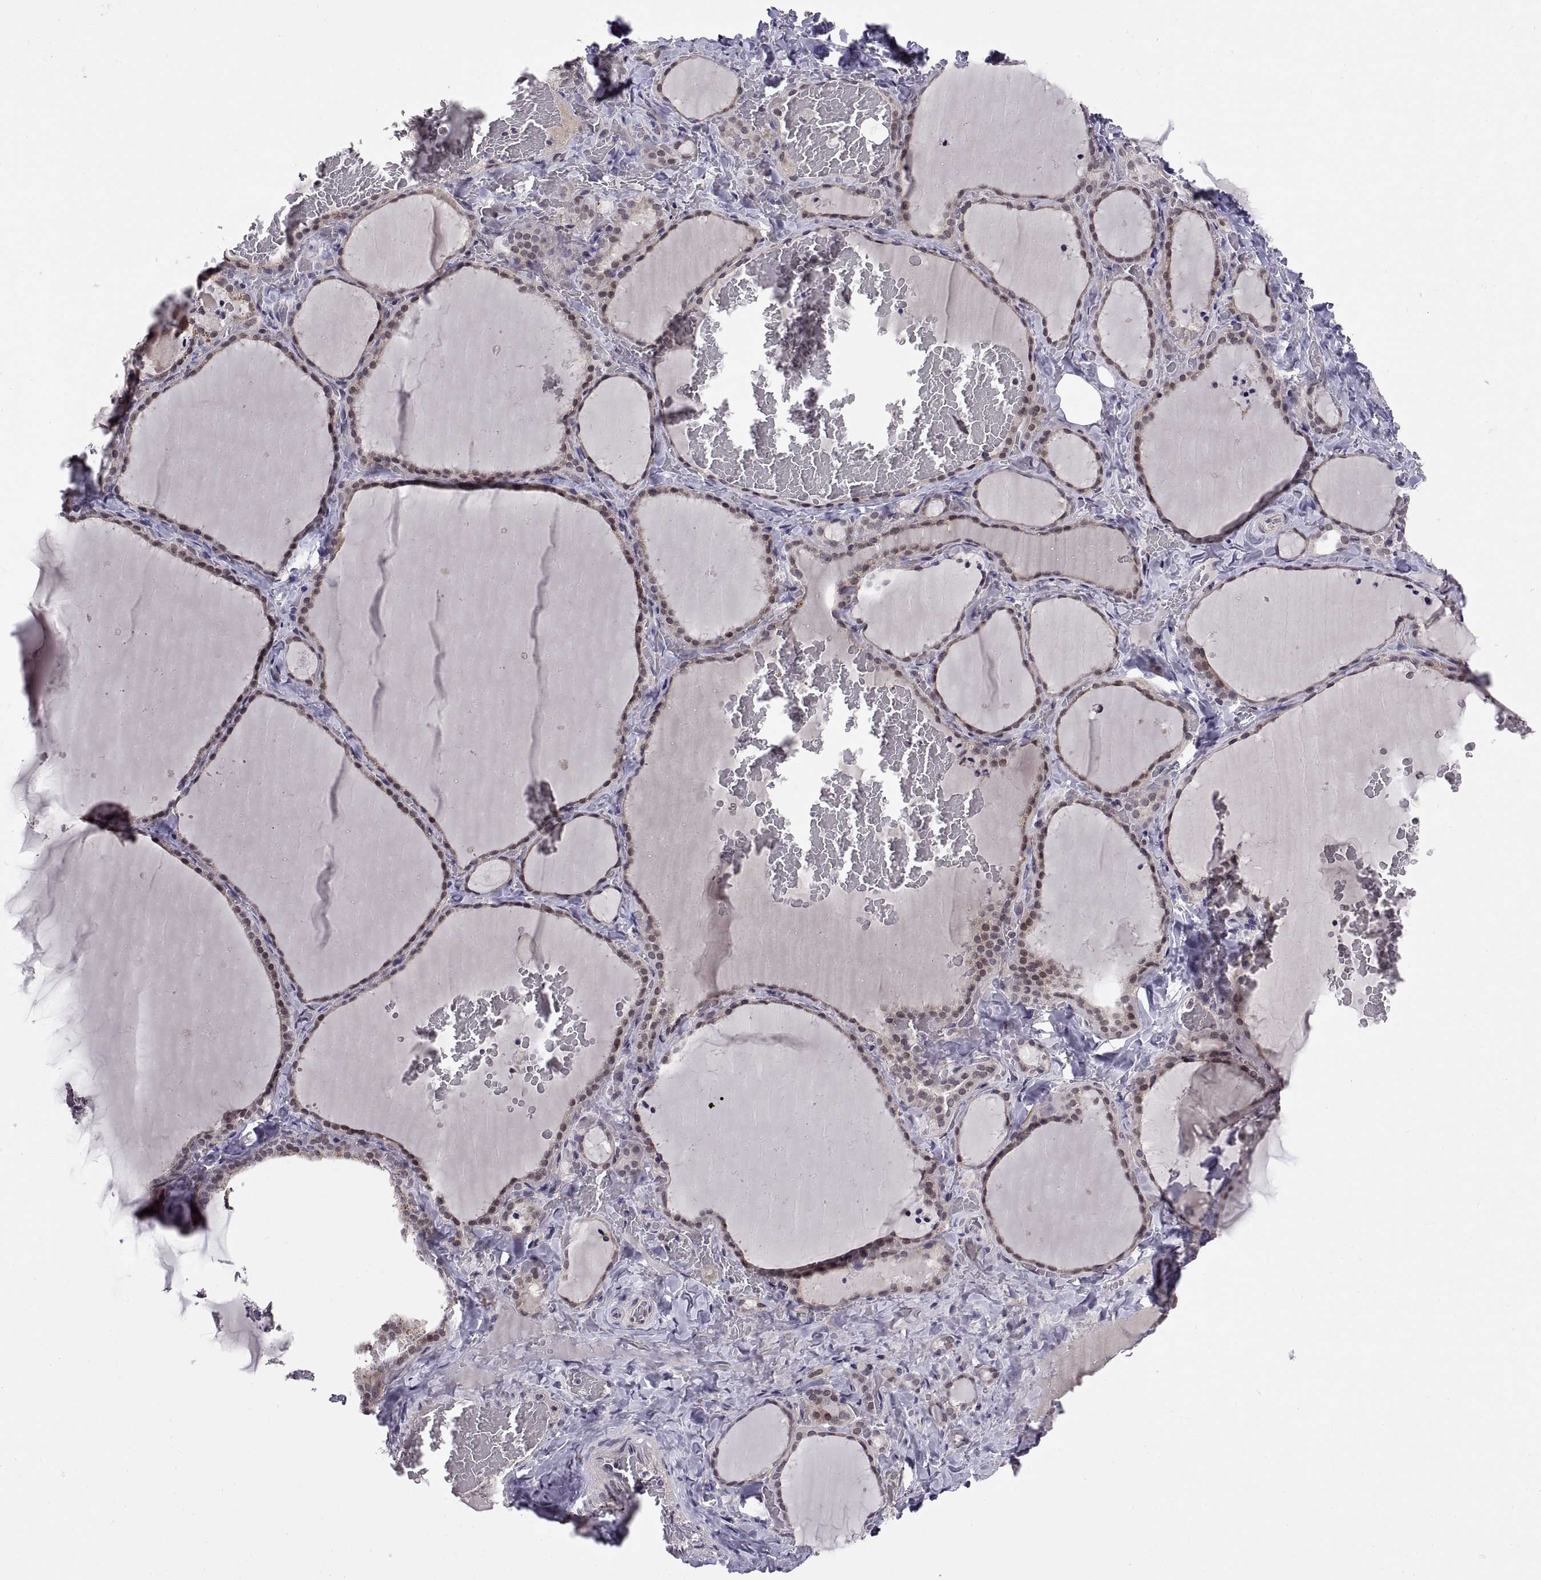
{"staining": {"intensity": "weak", "quantity": "25%-75%", "location": "nuclear"}, "tissue": "thyroid gland", "cell_type": "Glandular cells", "image_type": "normal", "snomed": [{"axis": "morphology", "description": "Normal tissue, NOS"}, {"axis": "topography", "description": "Thyroid gland"}], "caption": "Approximately 25%-75% of glandular cells in normal human thyroid gland reveal weak nuclear protein staining as visualized by brown immunohistochemical staining.", "gene": "CHFR", "patient": {"sex": "female", "age": 22}}